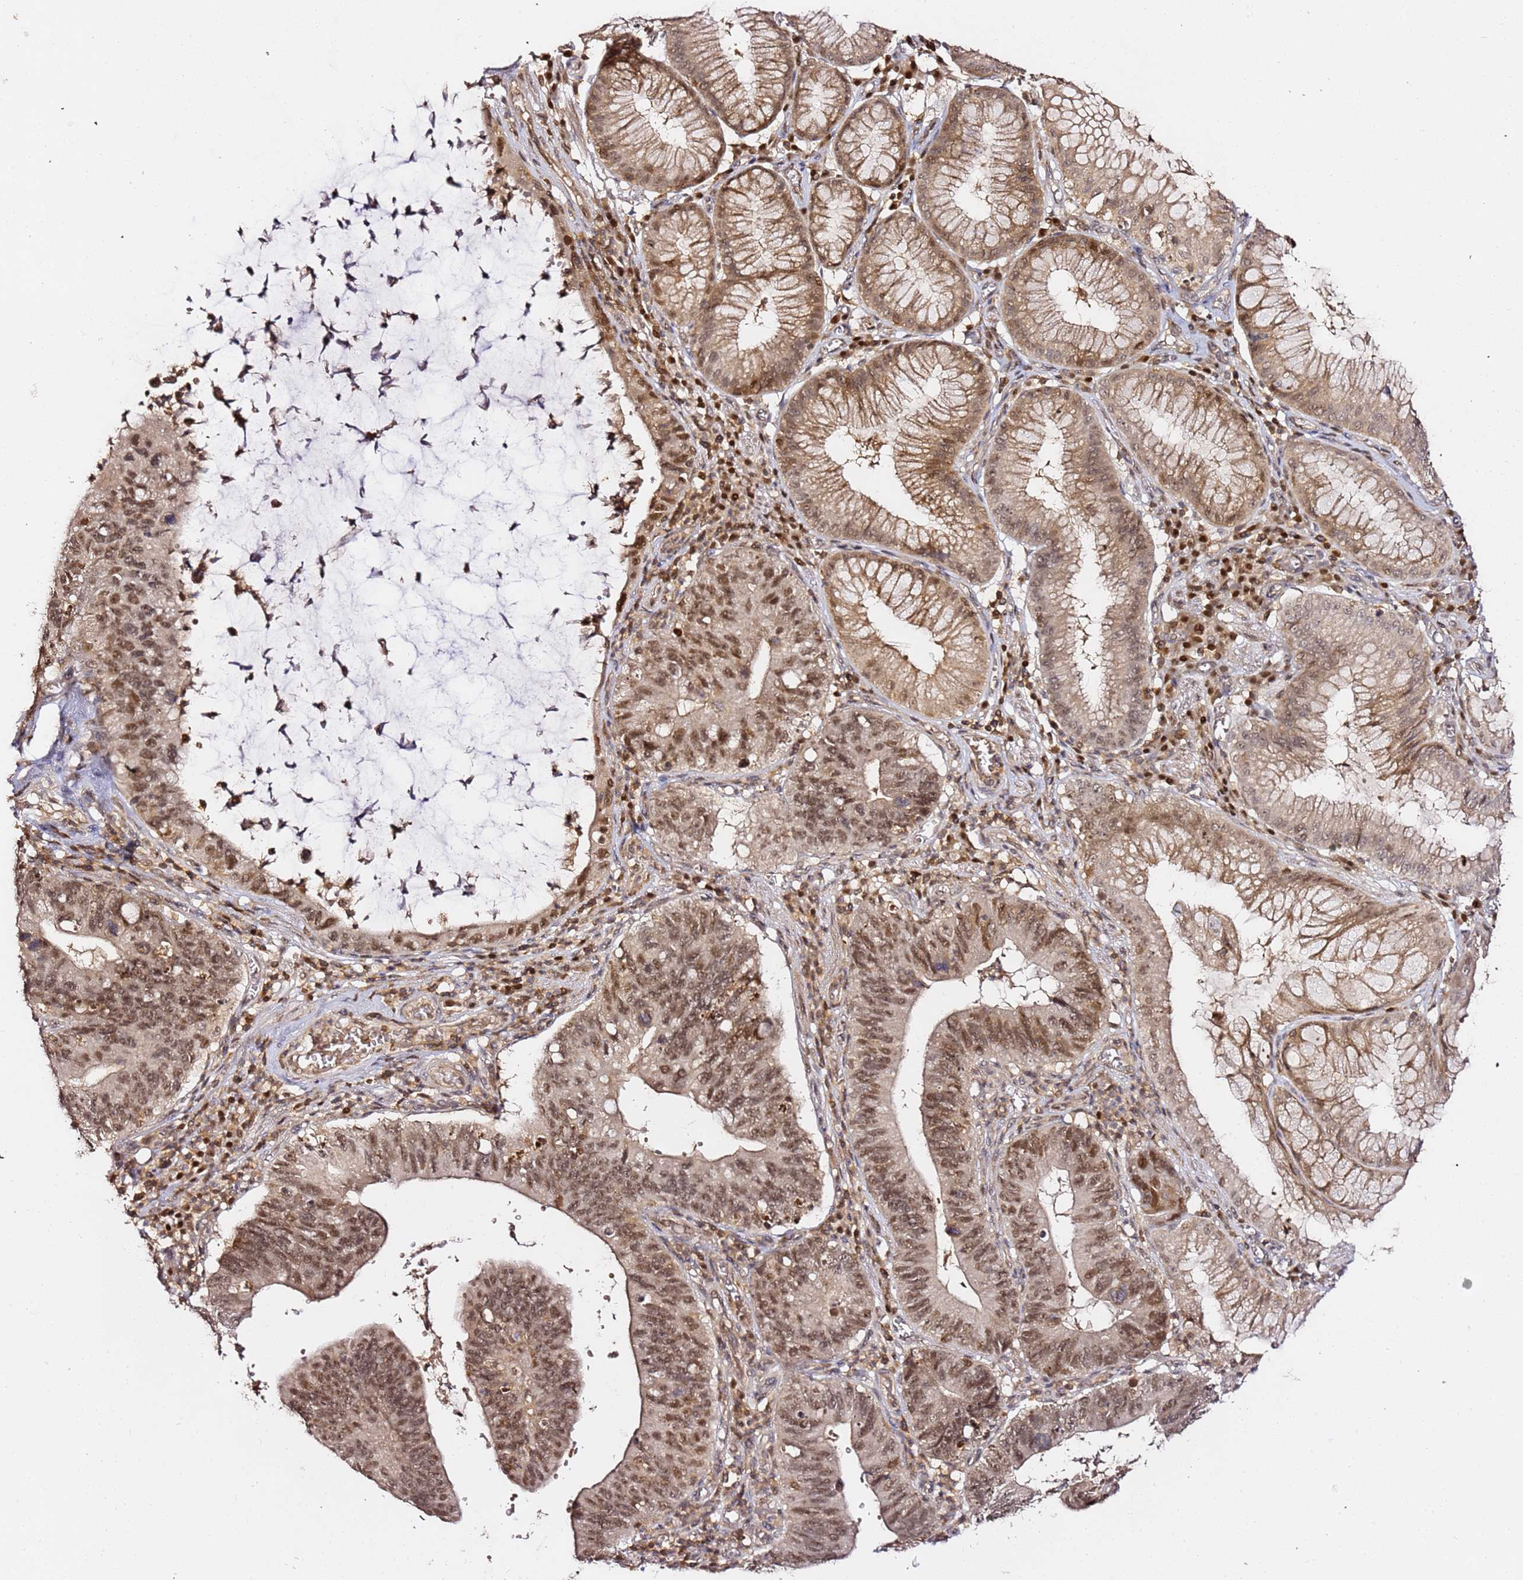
{"staining": {"intensity": "moderate", "quantity": ">75%", "location": "nuclear"}, "tissue": "stomach cancer", "cell_type": "Tumor cells", "image_type": "cancer", "snomed": [{"axis": "morphology", "description": "Adenocarcinoma, NOS"}, {"axis": "topography", "description": "Stomach"}], "caption": "Stomach cancer stained with DAB (3,3'-diaminobenzidine) immunohistochemistry displays medium levels of moderate nuclear staining in approximately >75% of tumor cells. Using DAB (brown) and hematoxylin (blue) stains, captured at high magnification using brightfield microscopy.", "gene": "OR5V1", "patient": {"sex": "male", "age": 59}}